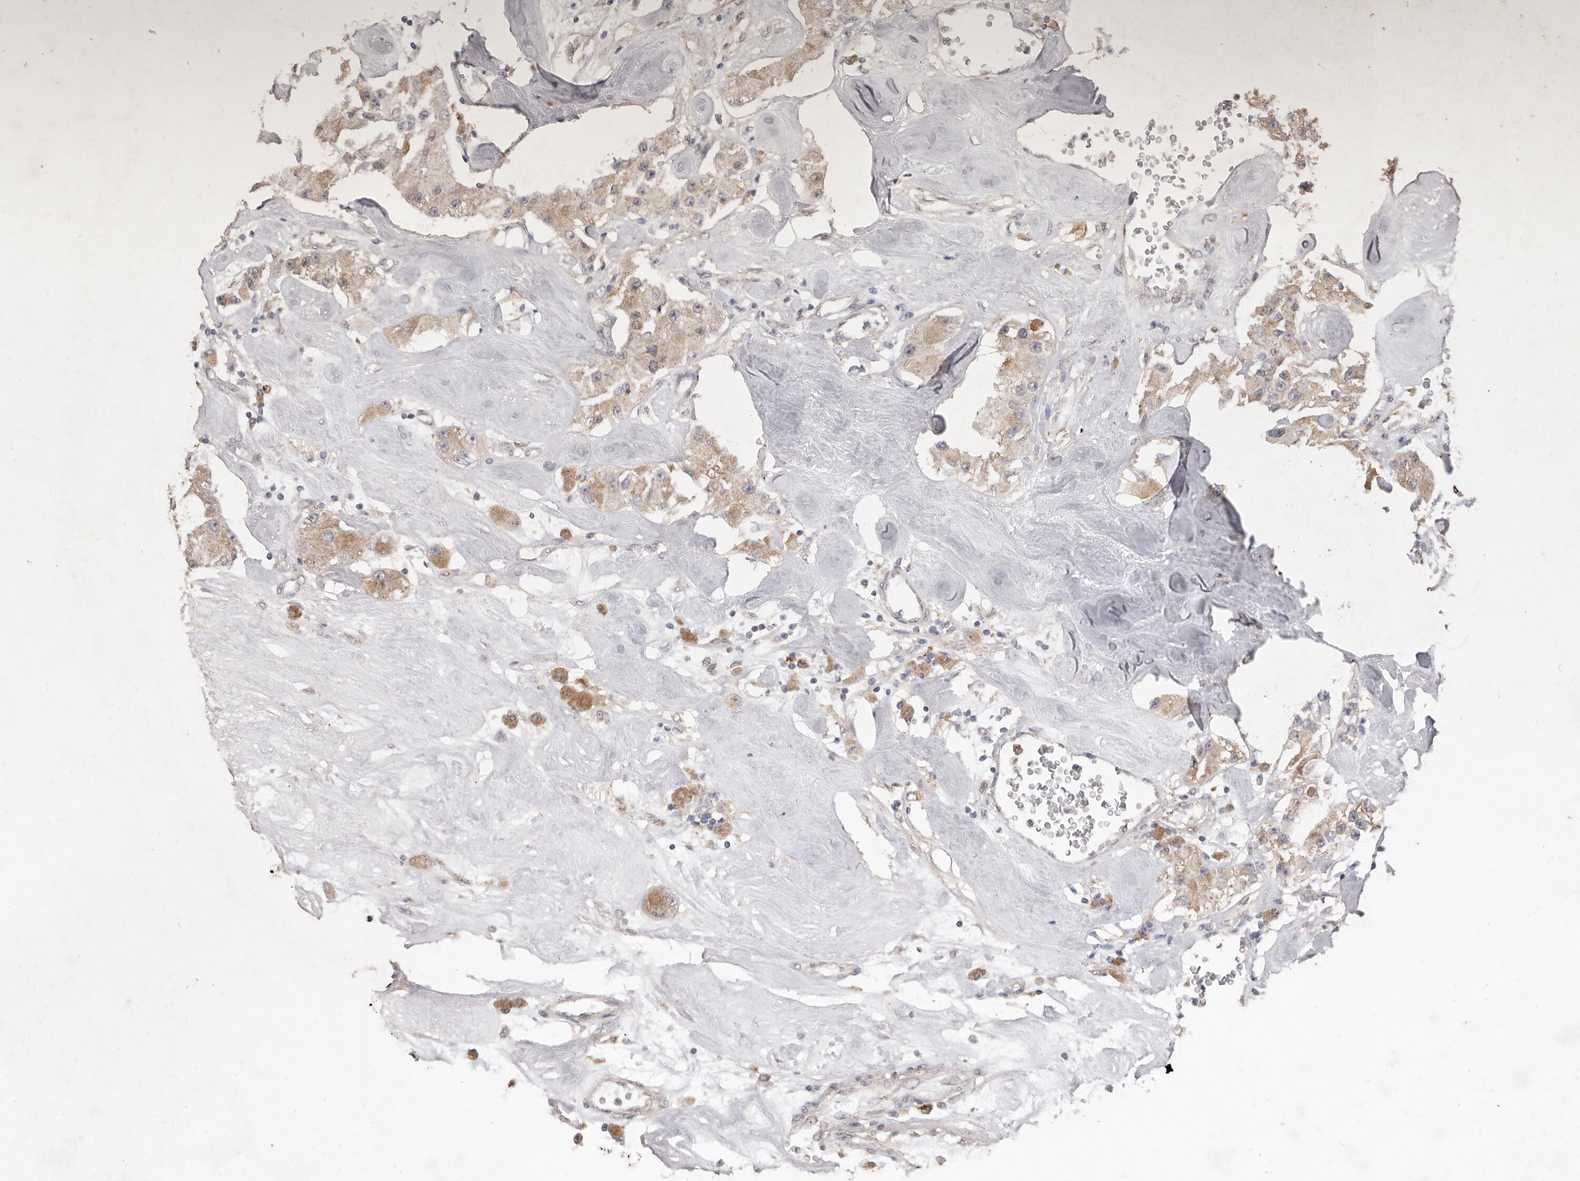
{"staining": {"intensity": "moderate", "quantity": ">75%", "location": "cytoplasmic/membranous"}, "tissue": "carcinoid", "cell_type": "Tumor cells", "image_type": "cancer", "snomed": [{"axis": "morphology", "description": "Carcinoid, malignant, NOS"}, {"axis": "topography", "description": "Pancreas"}], "caption": "Tumor cells display medium levels of moderate cytoplasmic/membranous staining in approximately >75% of cells in human carcinoid.", "gene": "TLR3", "patient": {"sex": "male", "age": 41}}